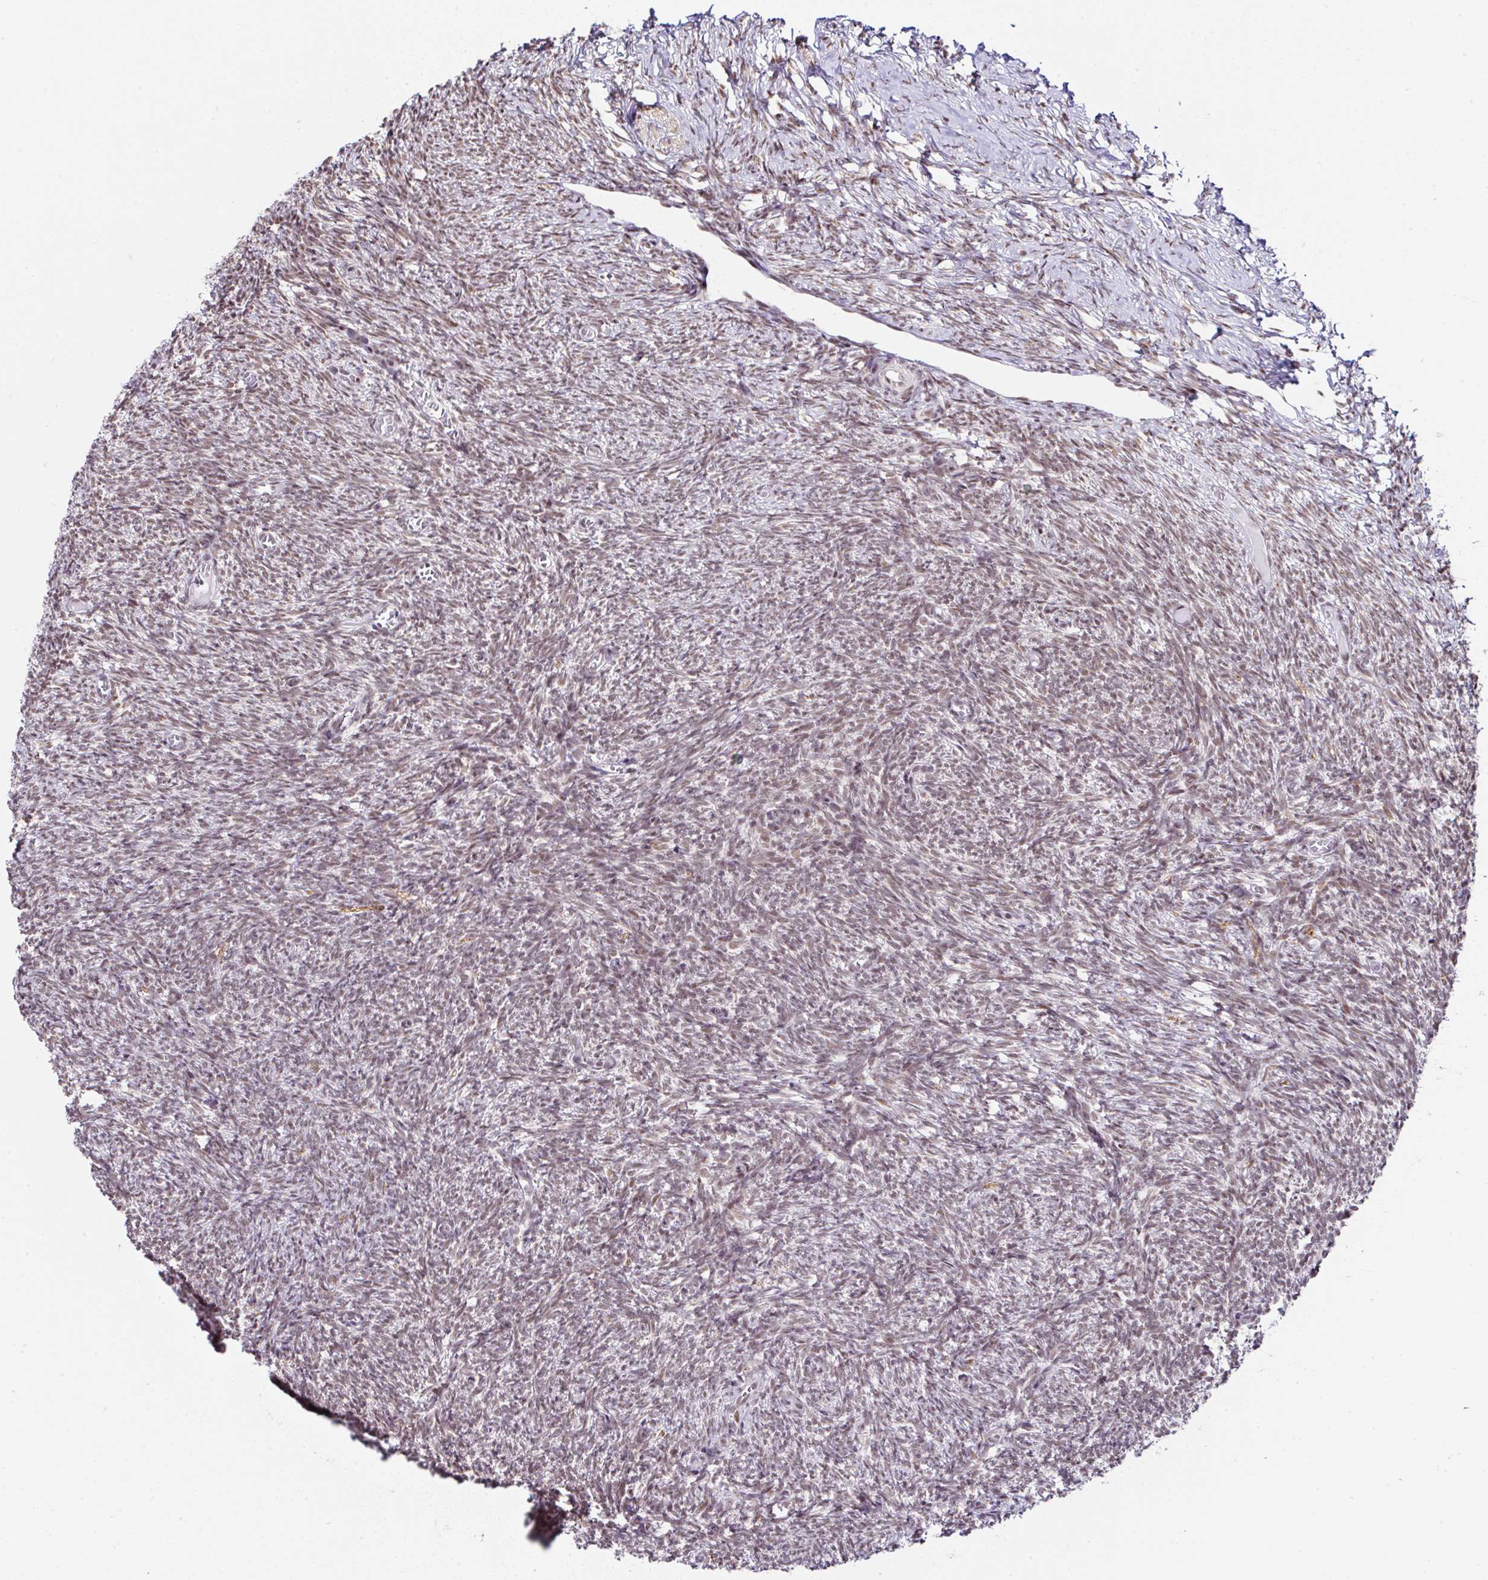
{"staining": {"intensity": "moderate", "quantity": ">75%", "location": "cytoplasmic/membranous,nuclear"}, "tissue": "ovary", "cell_type": "Follicle cells", "image_type": "normal", "snomed": [{"axis": "morphology", "description": "Normal tissue, NOS"}, {"axis": "topography", "description": "Ovary"}], "caption": "An IHC image of benign tissue is shown. Protein staining in brown shows moderate cytoplasmic/membranous,nuclear positivity in ovary within follicle cells.", "gene": "PTPN2", "patient": {"sex": "female", "age": 39}}